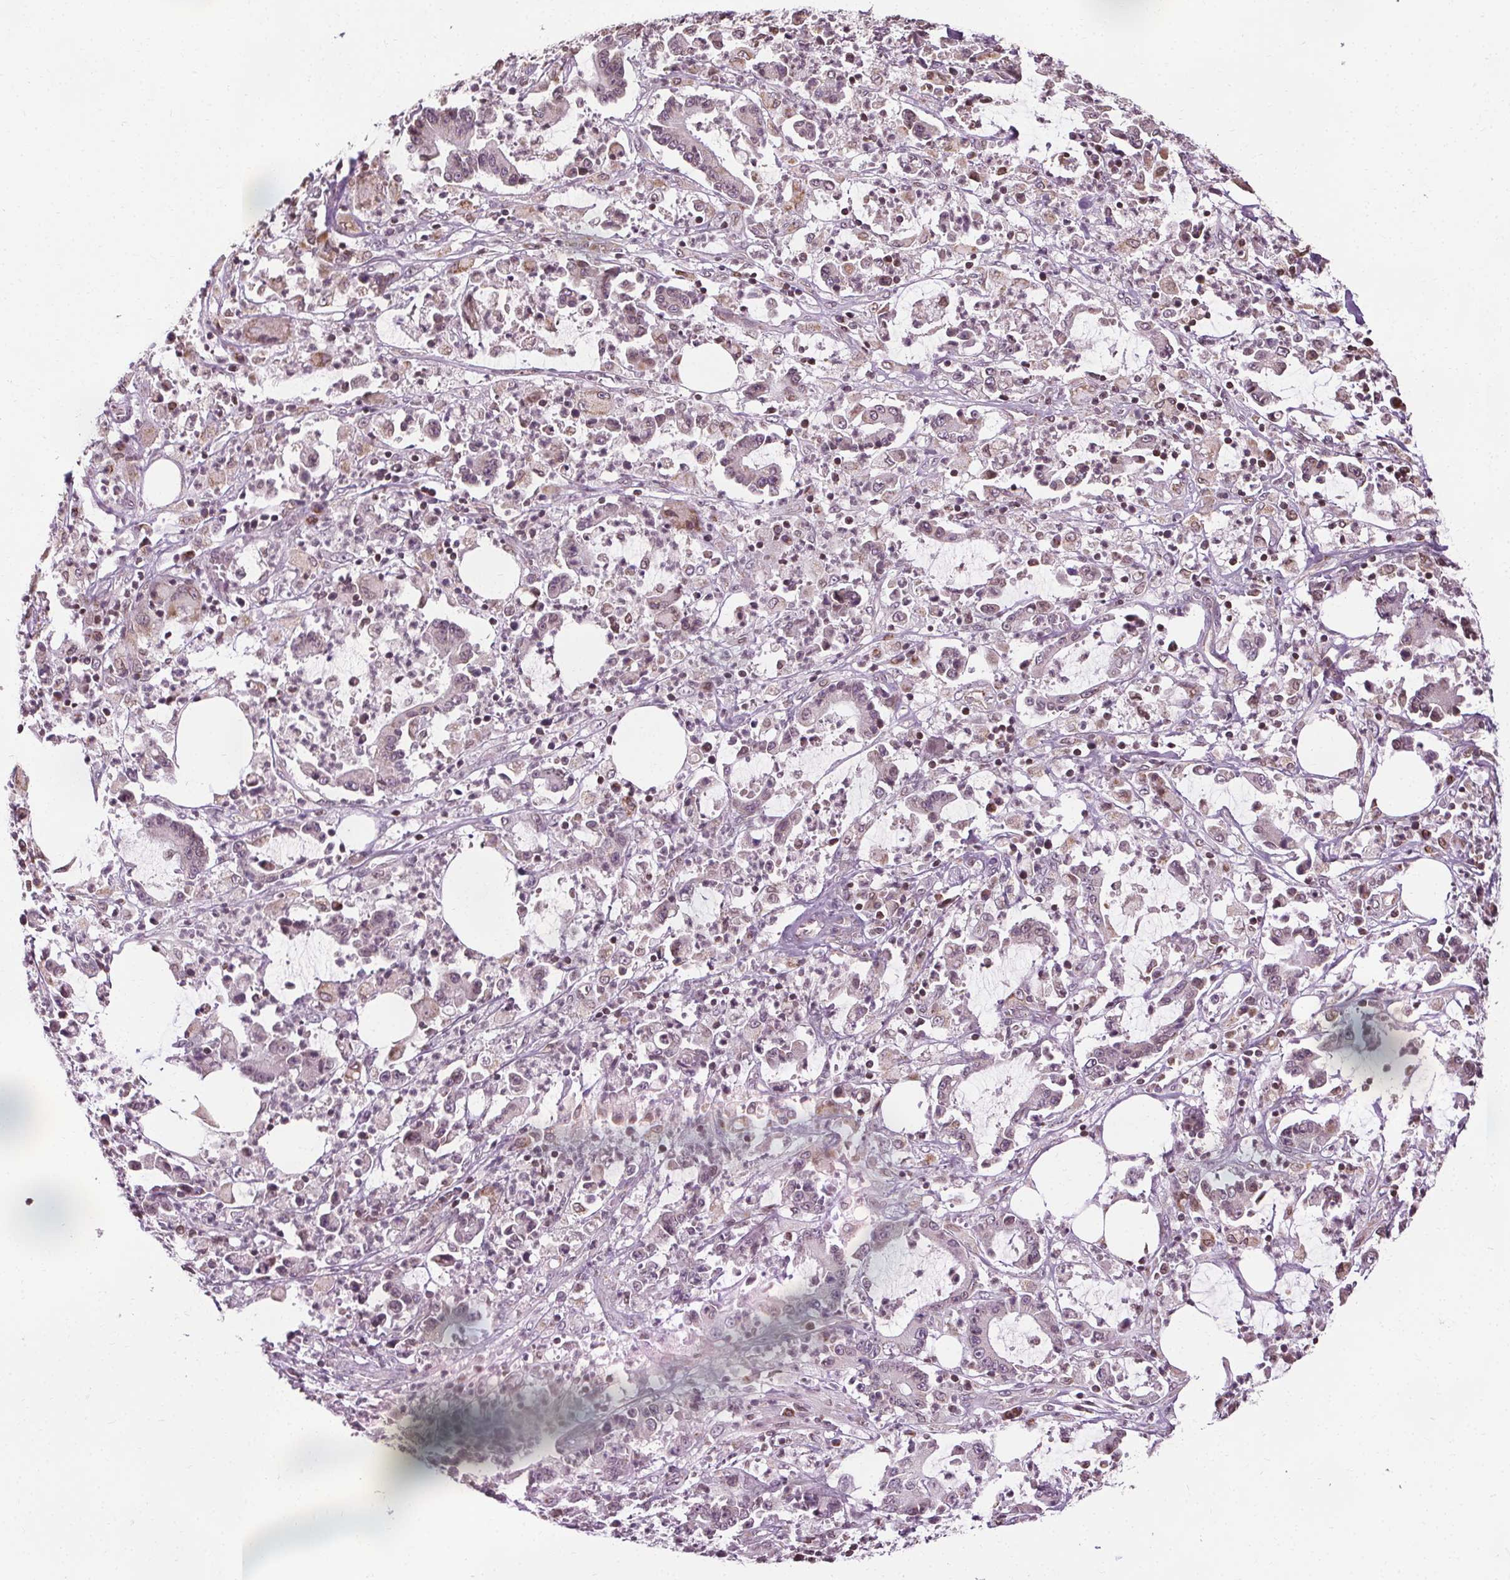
{"staining": {"intensity": "weak", "quantity": "<25%", "location": "nuclear"}, "tissue": "stomach cancer", "cell_type": "Tumor cells", "image_type": "cancer", "snomed": [{"axis": "morphology", "description": "Adenocarcinoma, NOS"}, {"axis": "topography", "description": "Stomach, upper"}], "caption": "There is no significant expression in tumor cells of stomach cancer.", "gene": "LFNG", "patient": {"sex": "male", "age": 68}}